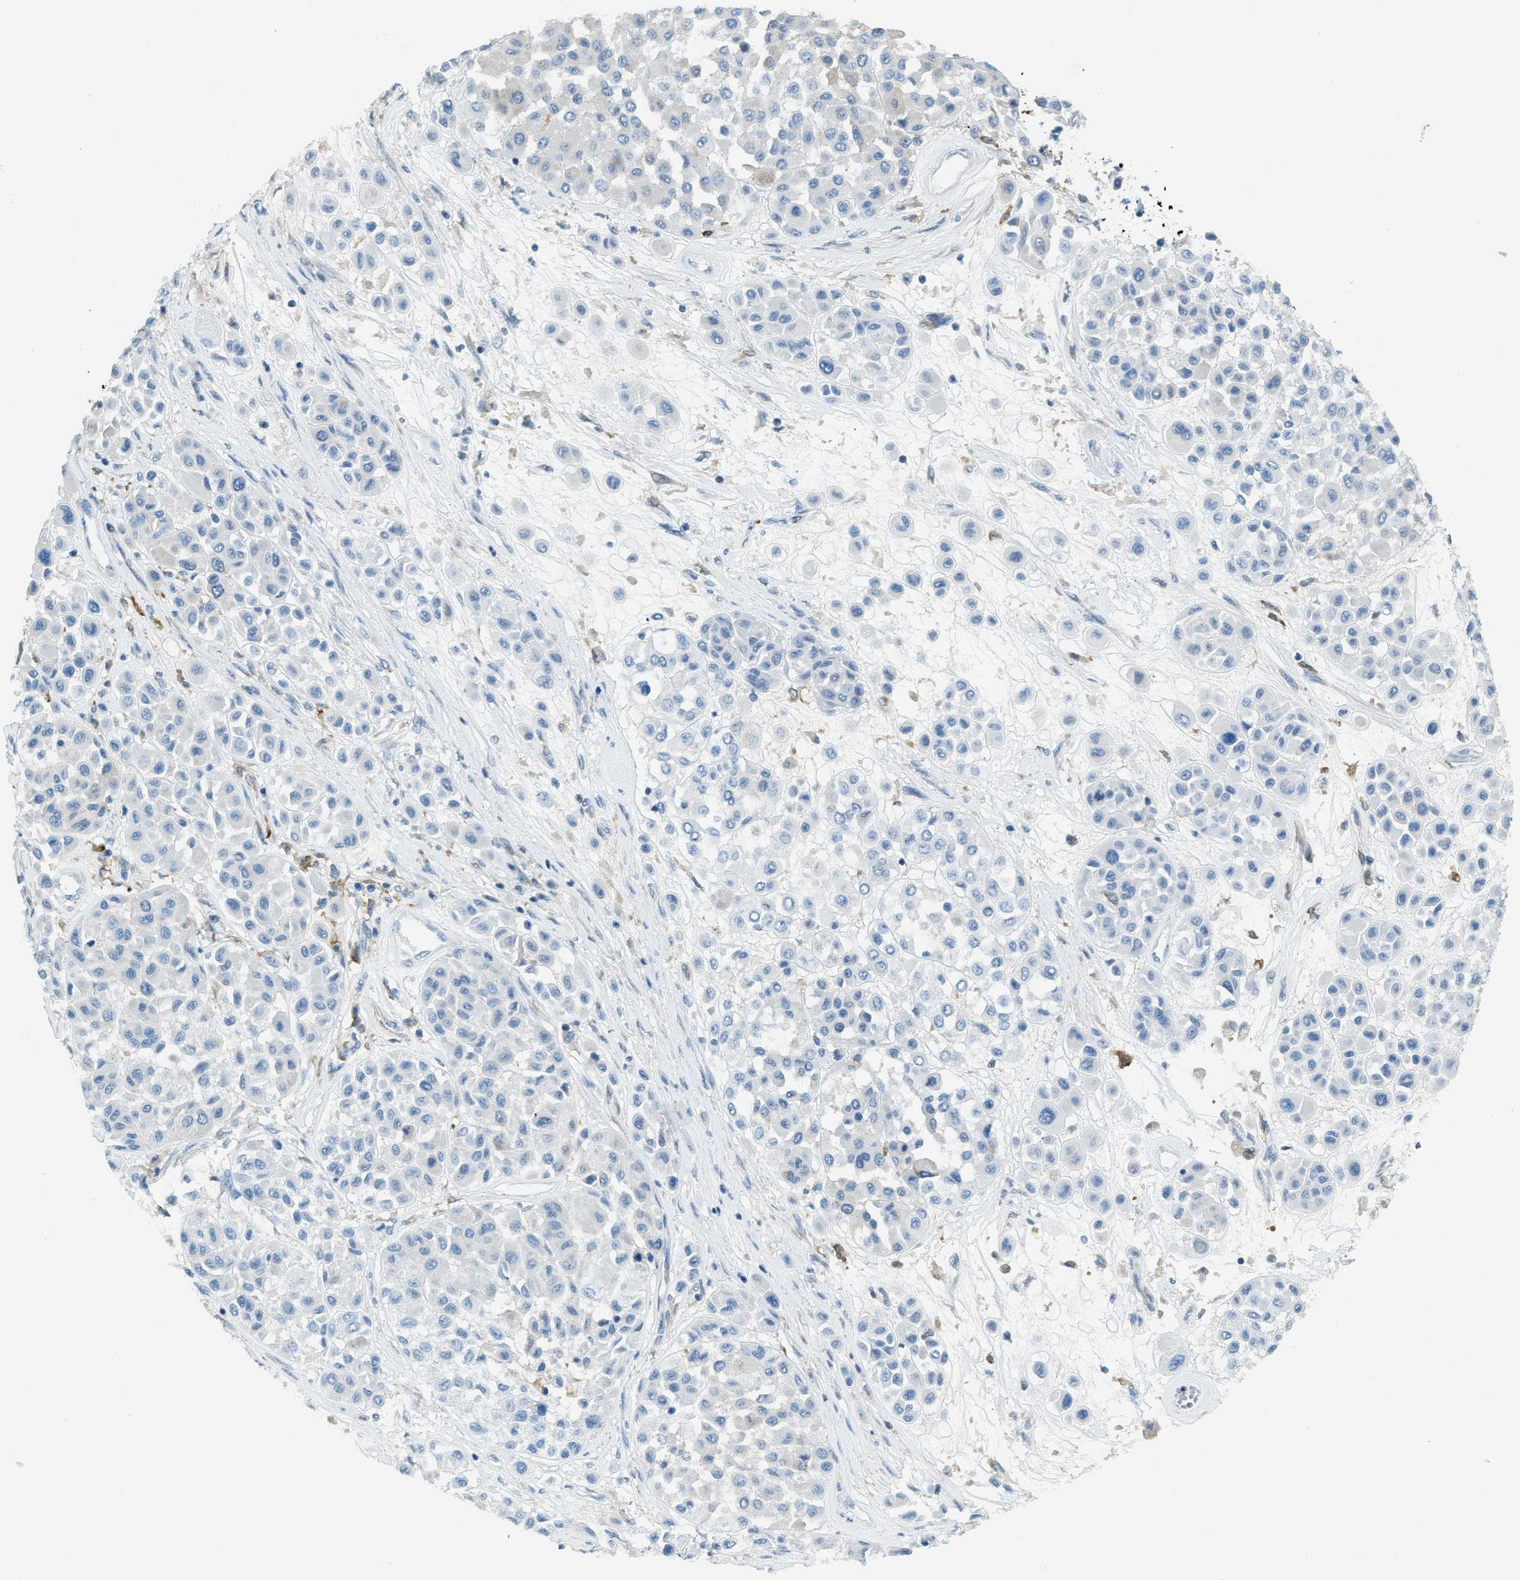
{"staining": {"intensity": "negative", "quantity": "none", "location": "none"}, "tissue": "melanoma", "cell_type": "Tumor cells", "image_type": "cancer", "snomed": [{"axis": "morphology", "description": "Malignant melanoma, Metastatic site"}, {"axis": "topography", "description": "Soft tissue"}], "caption": "Protein analysis of malignant melanoma (metastatic site) reveals no significant positivity in tumor cells.", "gene": "MATCAP2", "patient": {"sex": "male", "age": 41}}